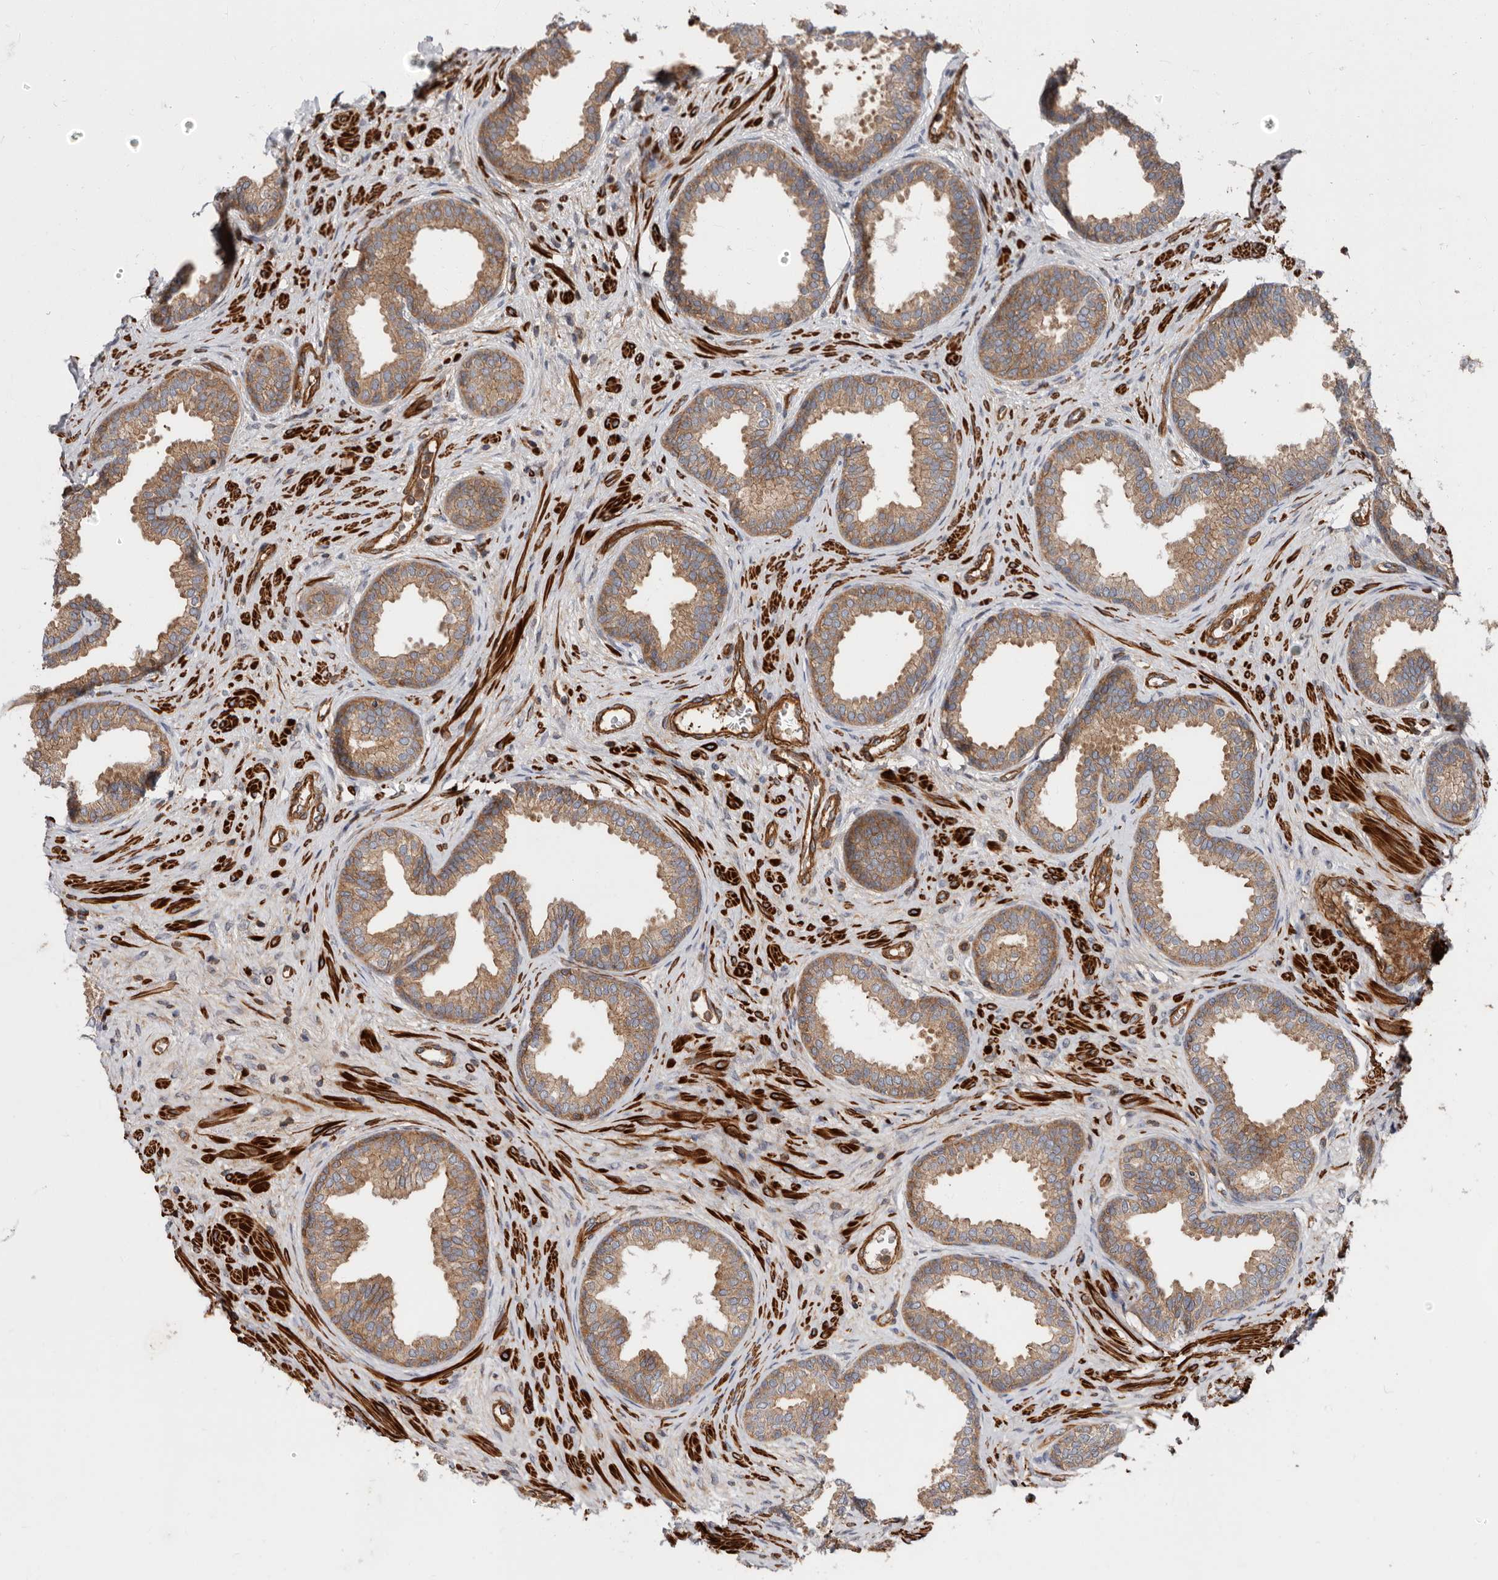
{"staining": {"intensity": "strong", "quantity": "25%-75%", "location": "cytoplasmic/membranous"}, "tissue": "prostate", "cell_type": "Glandular cells", "image_type": "normal", "snomed": [{"axis": "morphology", "description": "Normal tissue, NOS"}, {"axis": "topography", "description": "Prostate"}], "caption": "Approximately 25%-75% of glandular cells in normal human prostate show strong cytoplasmic/membranous protein positivity as visualized by brown immunohistochemical staining.", "gene": "TMC7", "patient": {"sex": "male", "age": 76}}